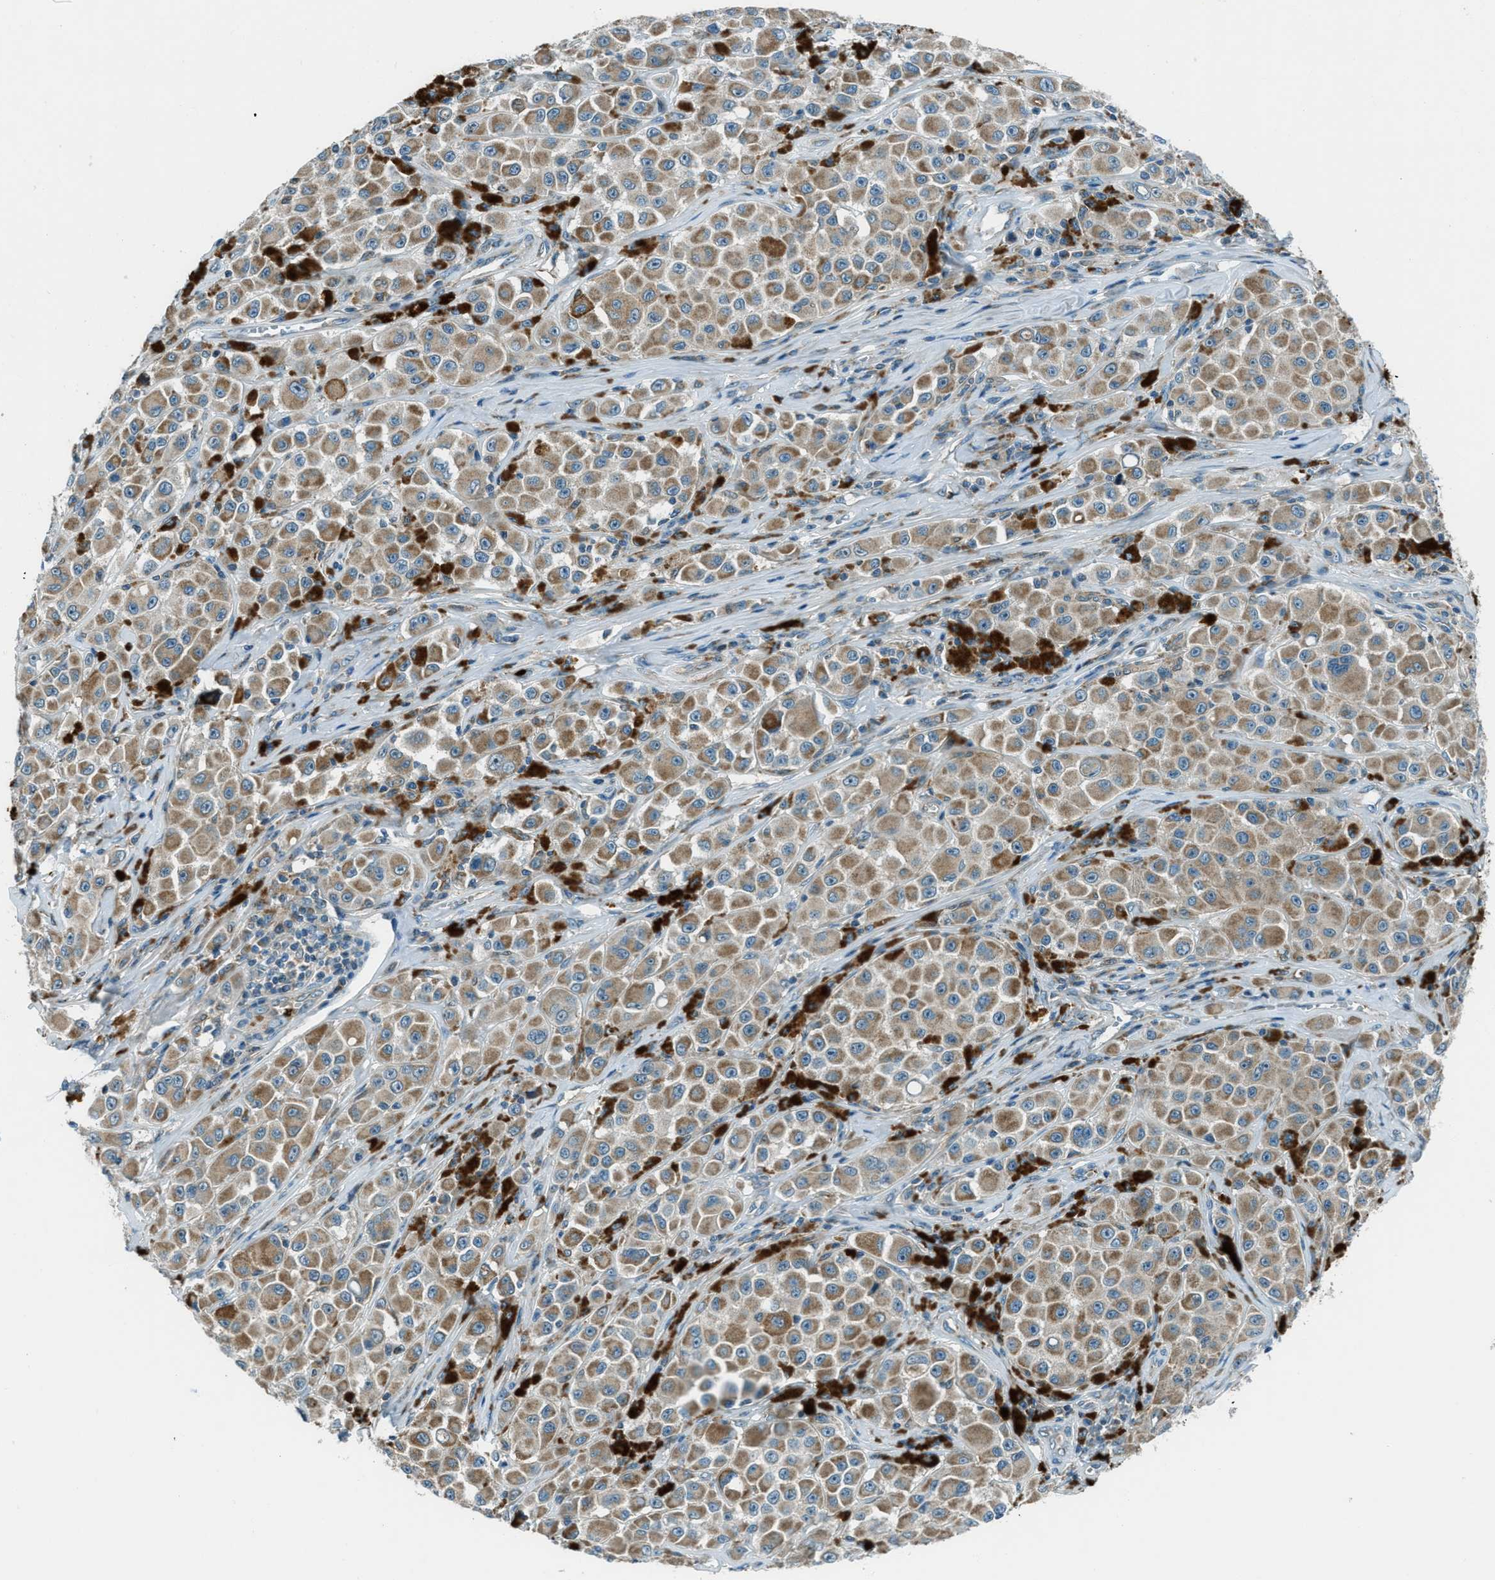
{"staining": {"intensity": "moderate", "quantity": ">75%", "location": "cytoplasmic/membranous"}, "tissue": "melanoma", "cell_type": "Tumor cells", "image_type": "cancer", "snomed": [{"axis": "morphology", "description": "Malignant melanoma, NOS"}, {"axis": "topography", "description": "Skin"}], "caption": "Immunohistochemical staining of human malignant melanoma shows medium levels of moderate cytoplasmic/membranous staining in approximately >75% of tumor cells.", "gene": "FAR1", "patient": {"sex": "male", "age": 84}}